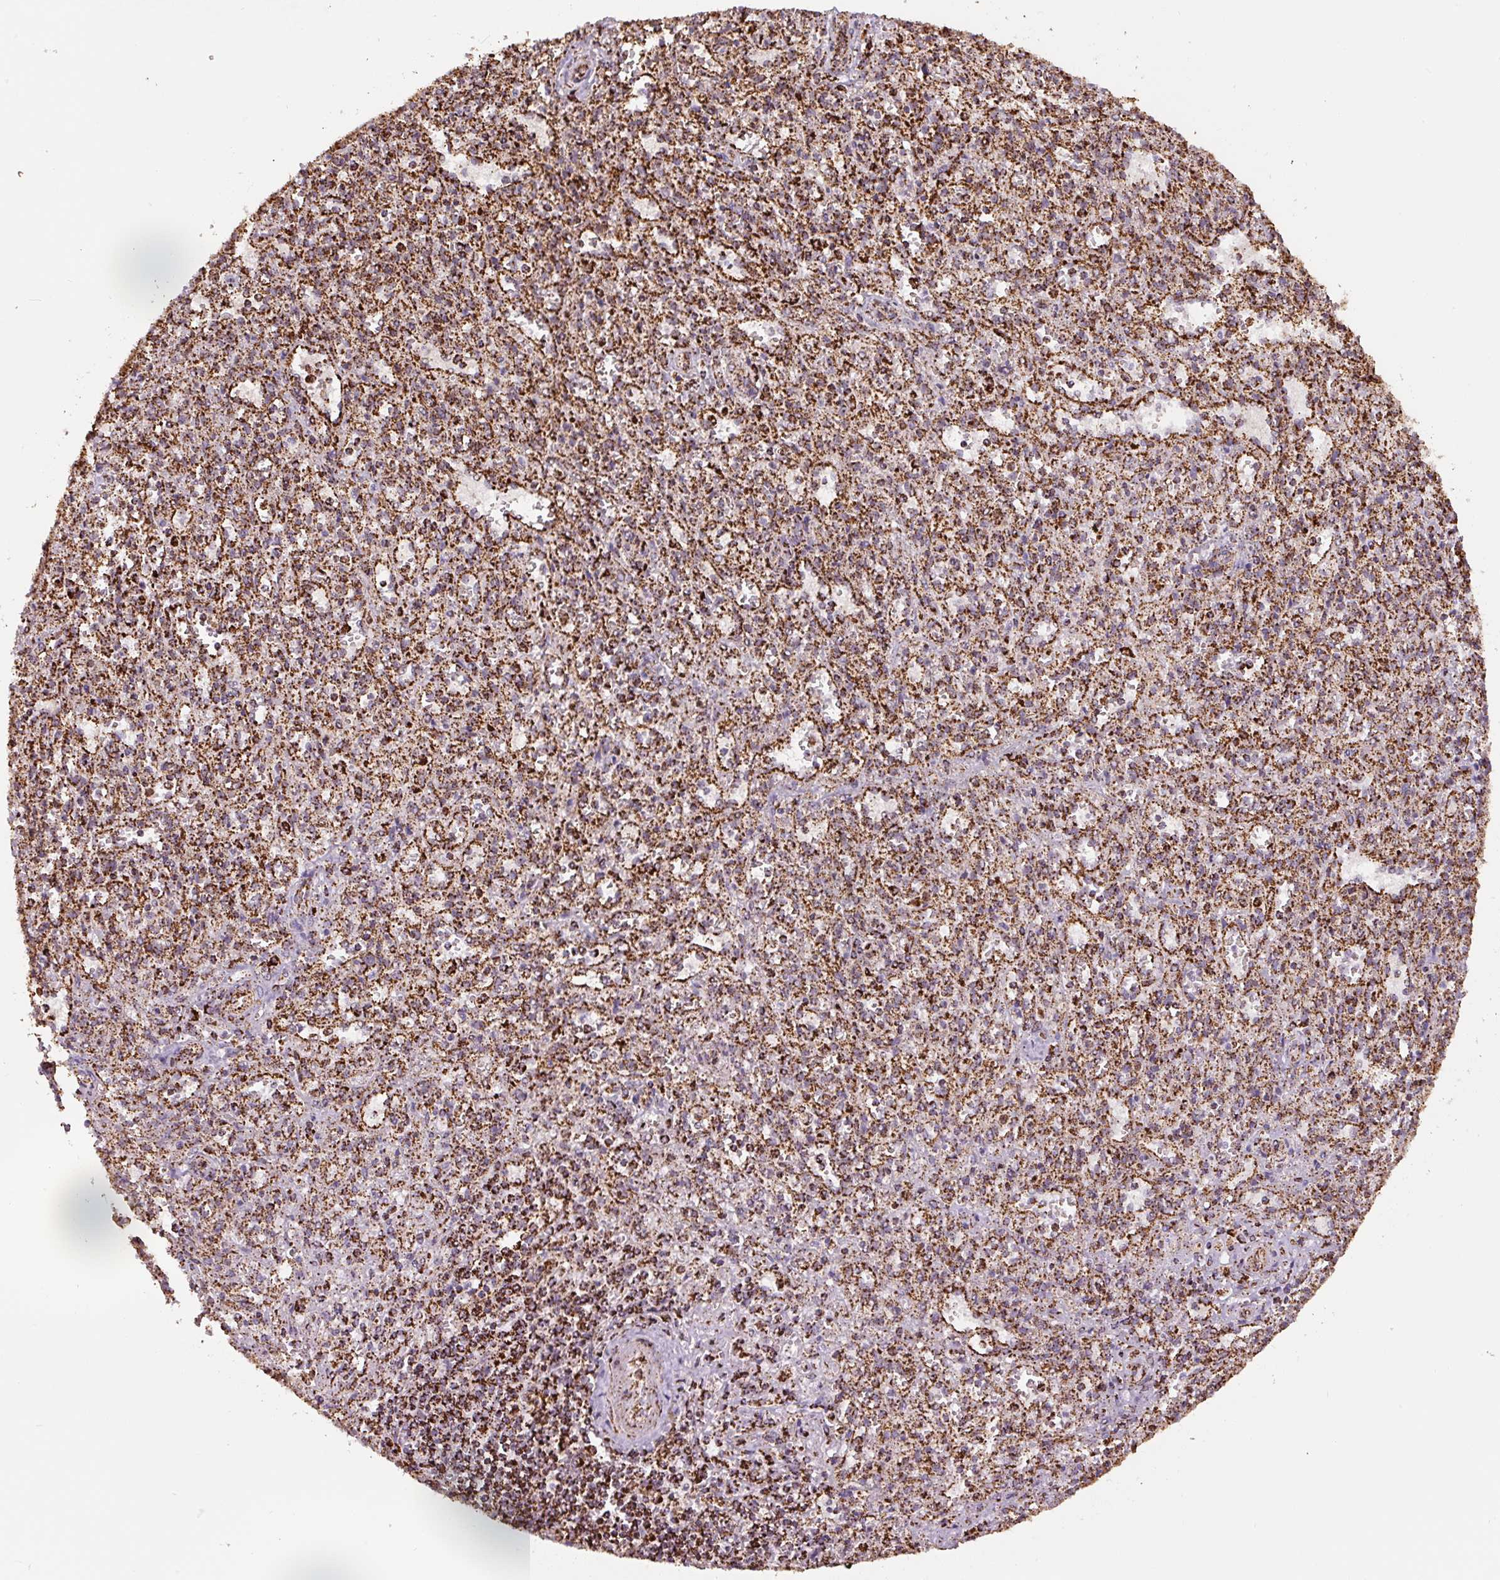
{"staining": {"intensity": "strong", "quantity": ">75%", "location": "cytoplasmic/membranous"}, "tissue": "spleen", "cell_type": "Cells in red pulp", "image_type": "normal", "snomed": [{"axis": "morphology", "description": "Normal tissue, NOS"}, {"axis": "topography", "description": "Spleen"}], "caption": "Cells in red pulp reveal strong cytoplasmic/membranous expression in approximately >75% of cells in normal spleen.", "gene": "ATP5F1A", "patient": {"sex": "female", "age": 26}}